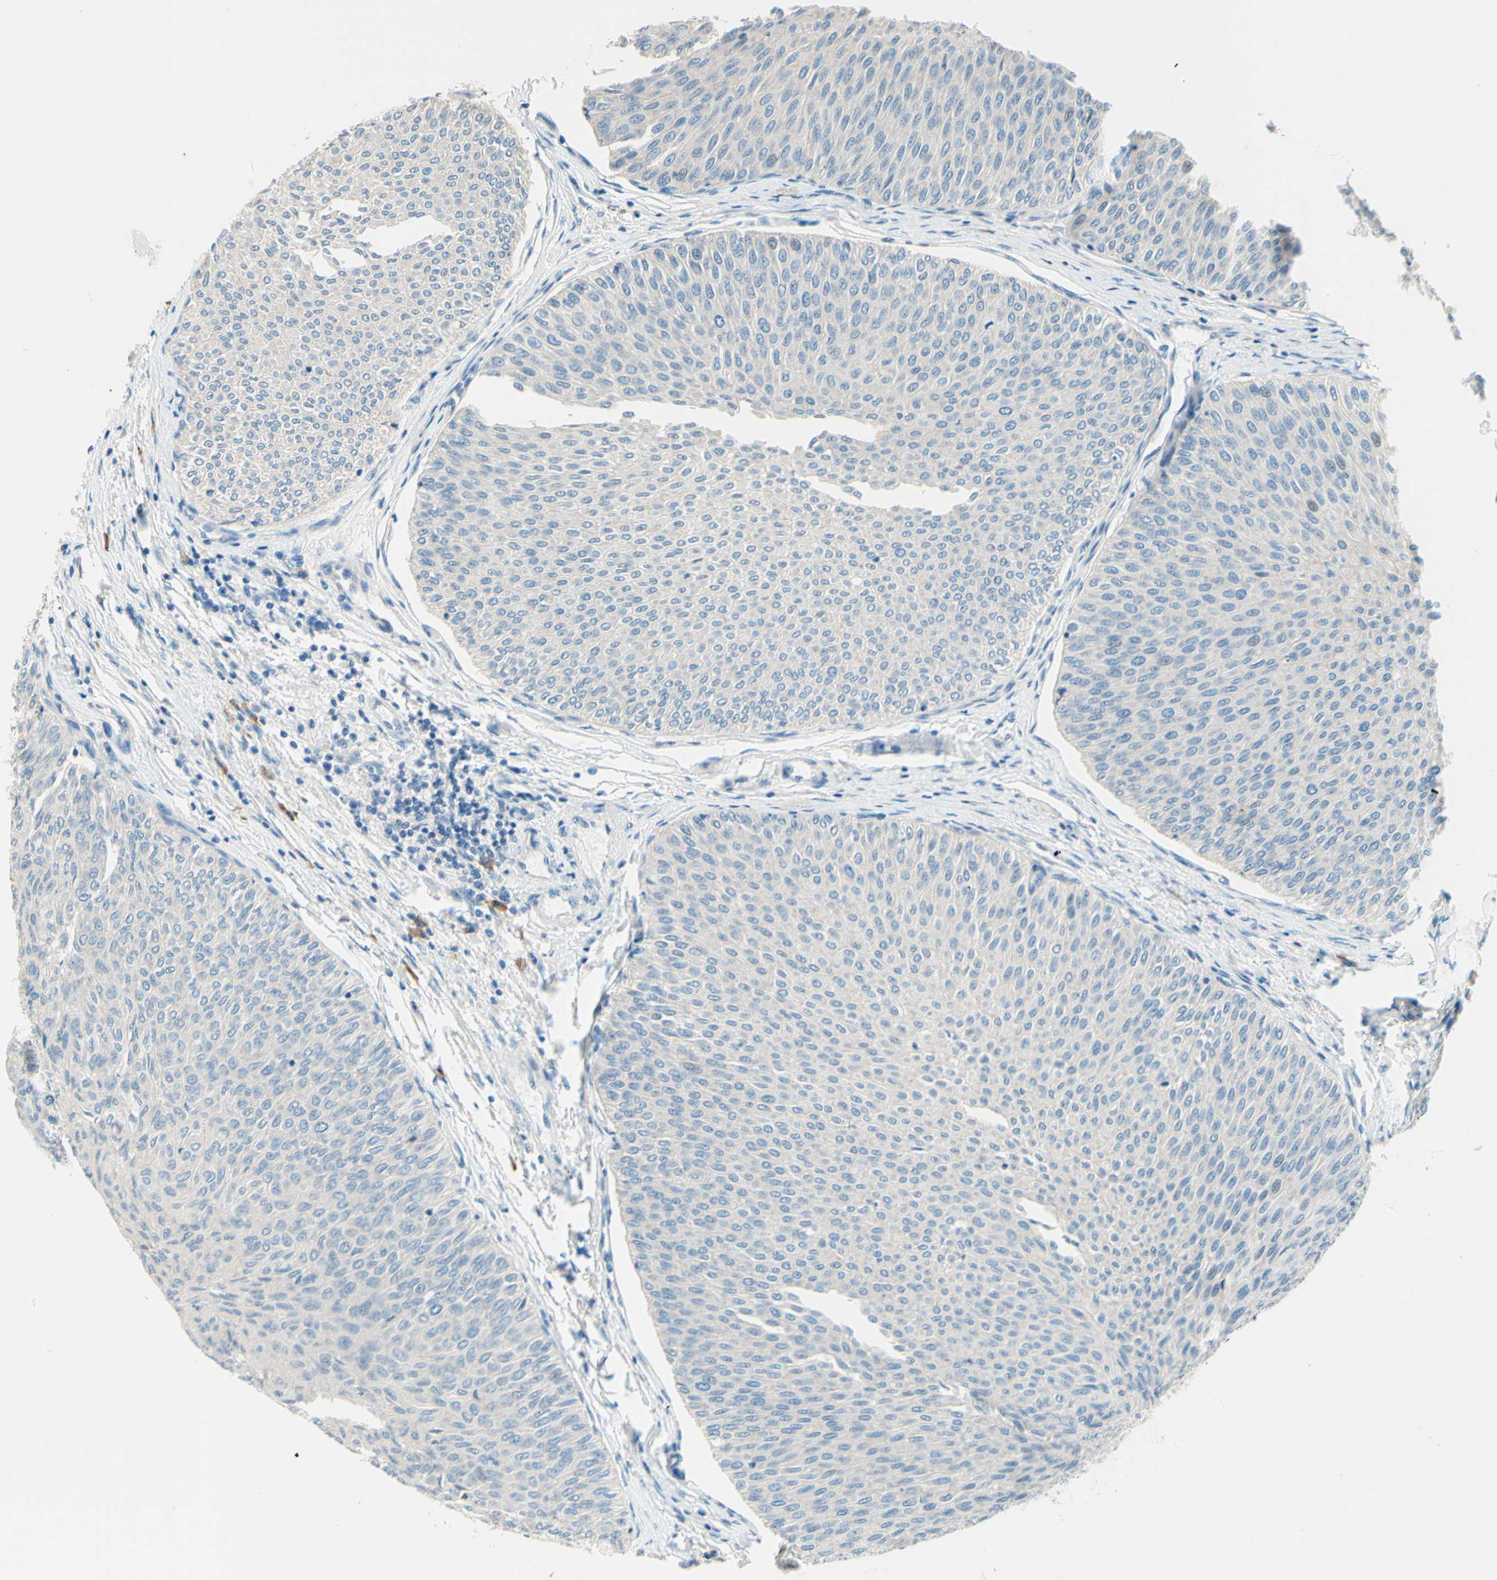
{"staining": {"intensity": "negative", "quantity": "none", "location": "none"}, "tissue": "urothelial cancer", "cell_type": "Tumor cells", "image_type": "cancer", "snomed": [{"axis": "morphology", "description": "Urothelial carcinoma, Low grade"}, {"axis": "topography", "description": "Urinary bladder"}], "caption": "Tumor cells show no significant protein expression in urothelial cancer.", "gene": "PASD1", "patient": {"sex": "male", "age": 78}}